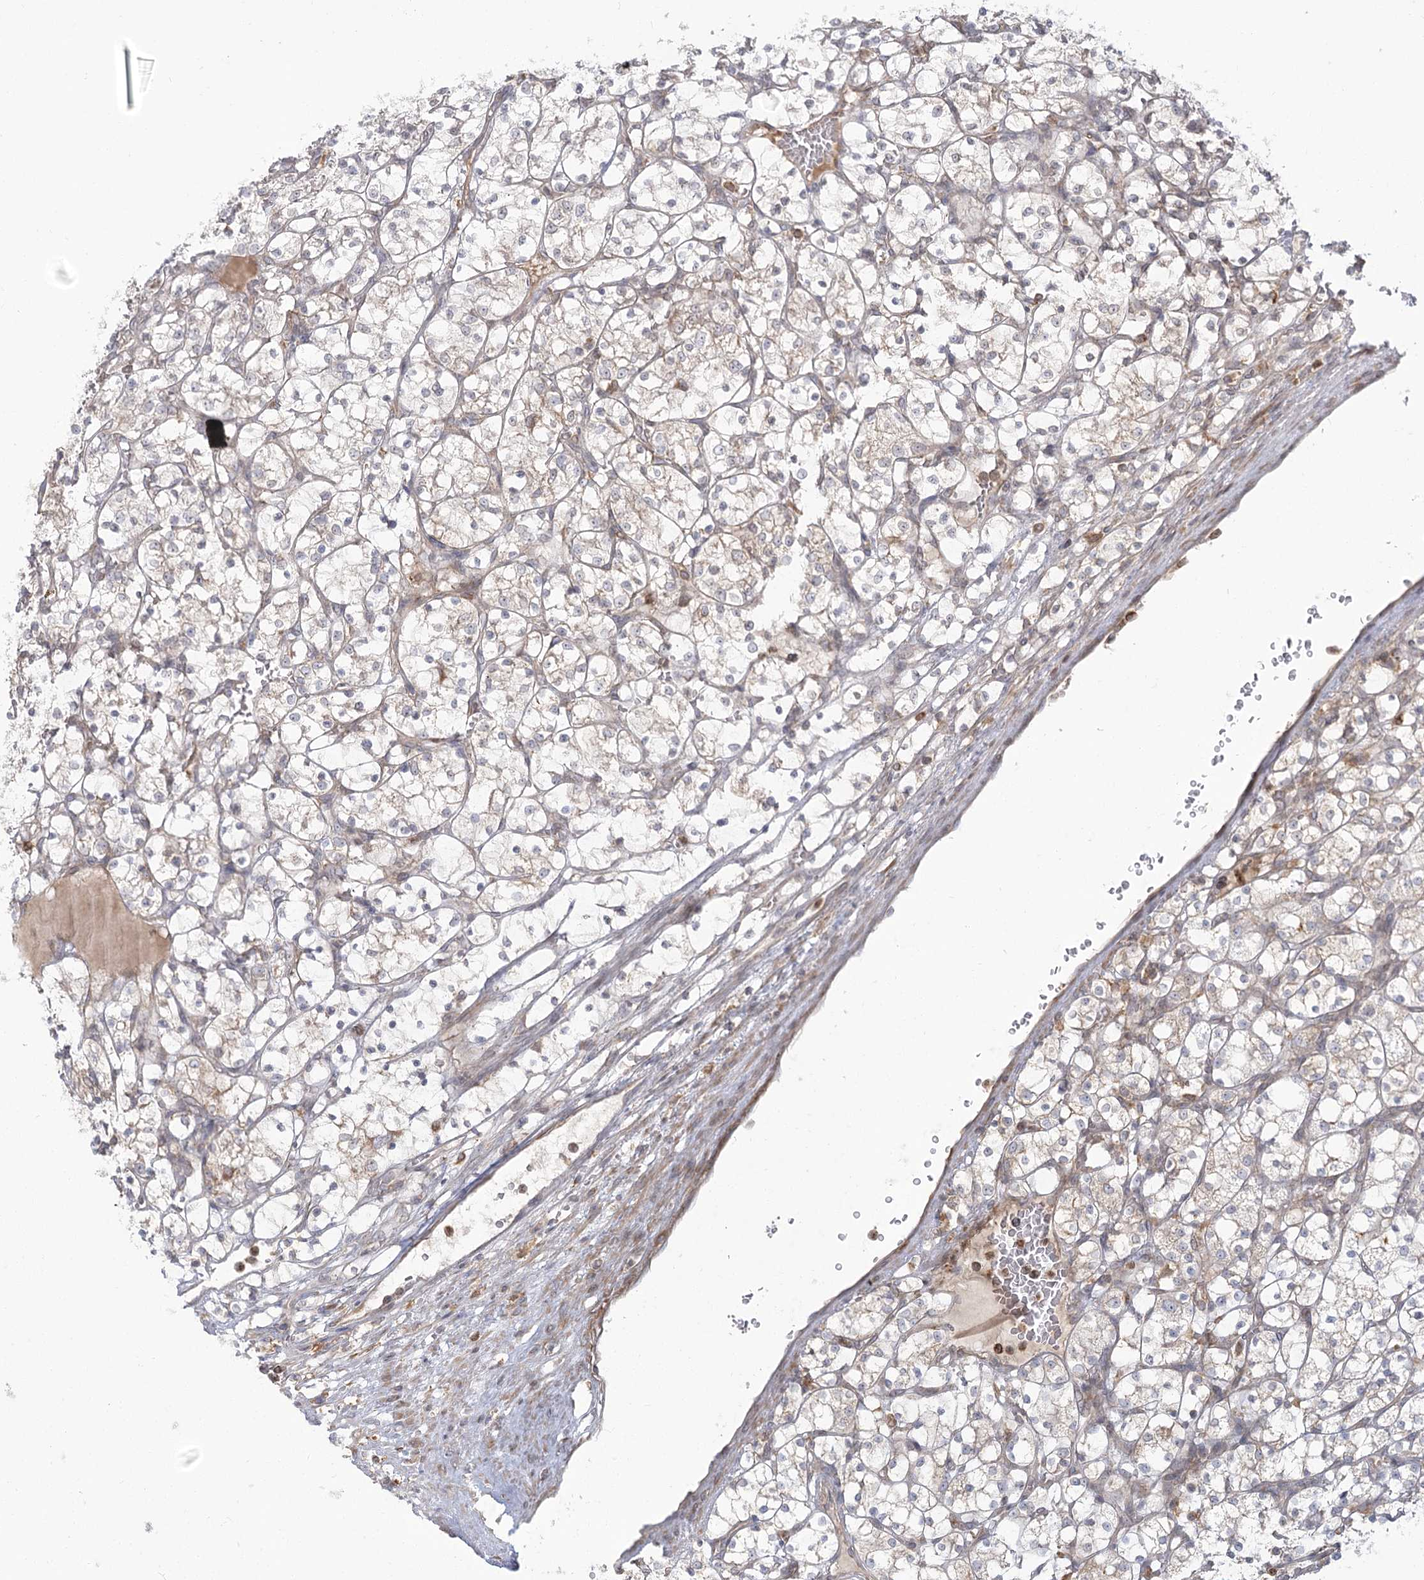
{"staining": {"intensity": "weak", "quantity": "25%-75%", "location": "cytoplasmic/membranous"}, "tissue": "renal cancer", "cell_type": "Tumor cells", "image_type": "cancer", "snomed": [{"axis": "morphology", "description": "Adenocarcinoma, NOS"}, {"axis": "topography", "description": "Kidney"}], "caption": "Human adenocarcinoma (renal) stained for a protein (brown) shows weak cytoplasmic/membranous positive positivity in approximately 25%-75% of tumor cells.", "gene": "MTMR3", "patient": {"sex": "female", "age": 69}}